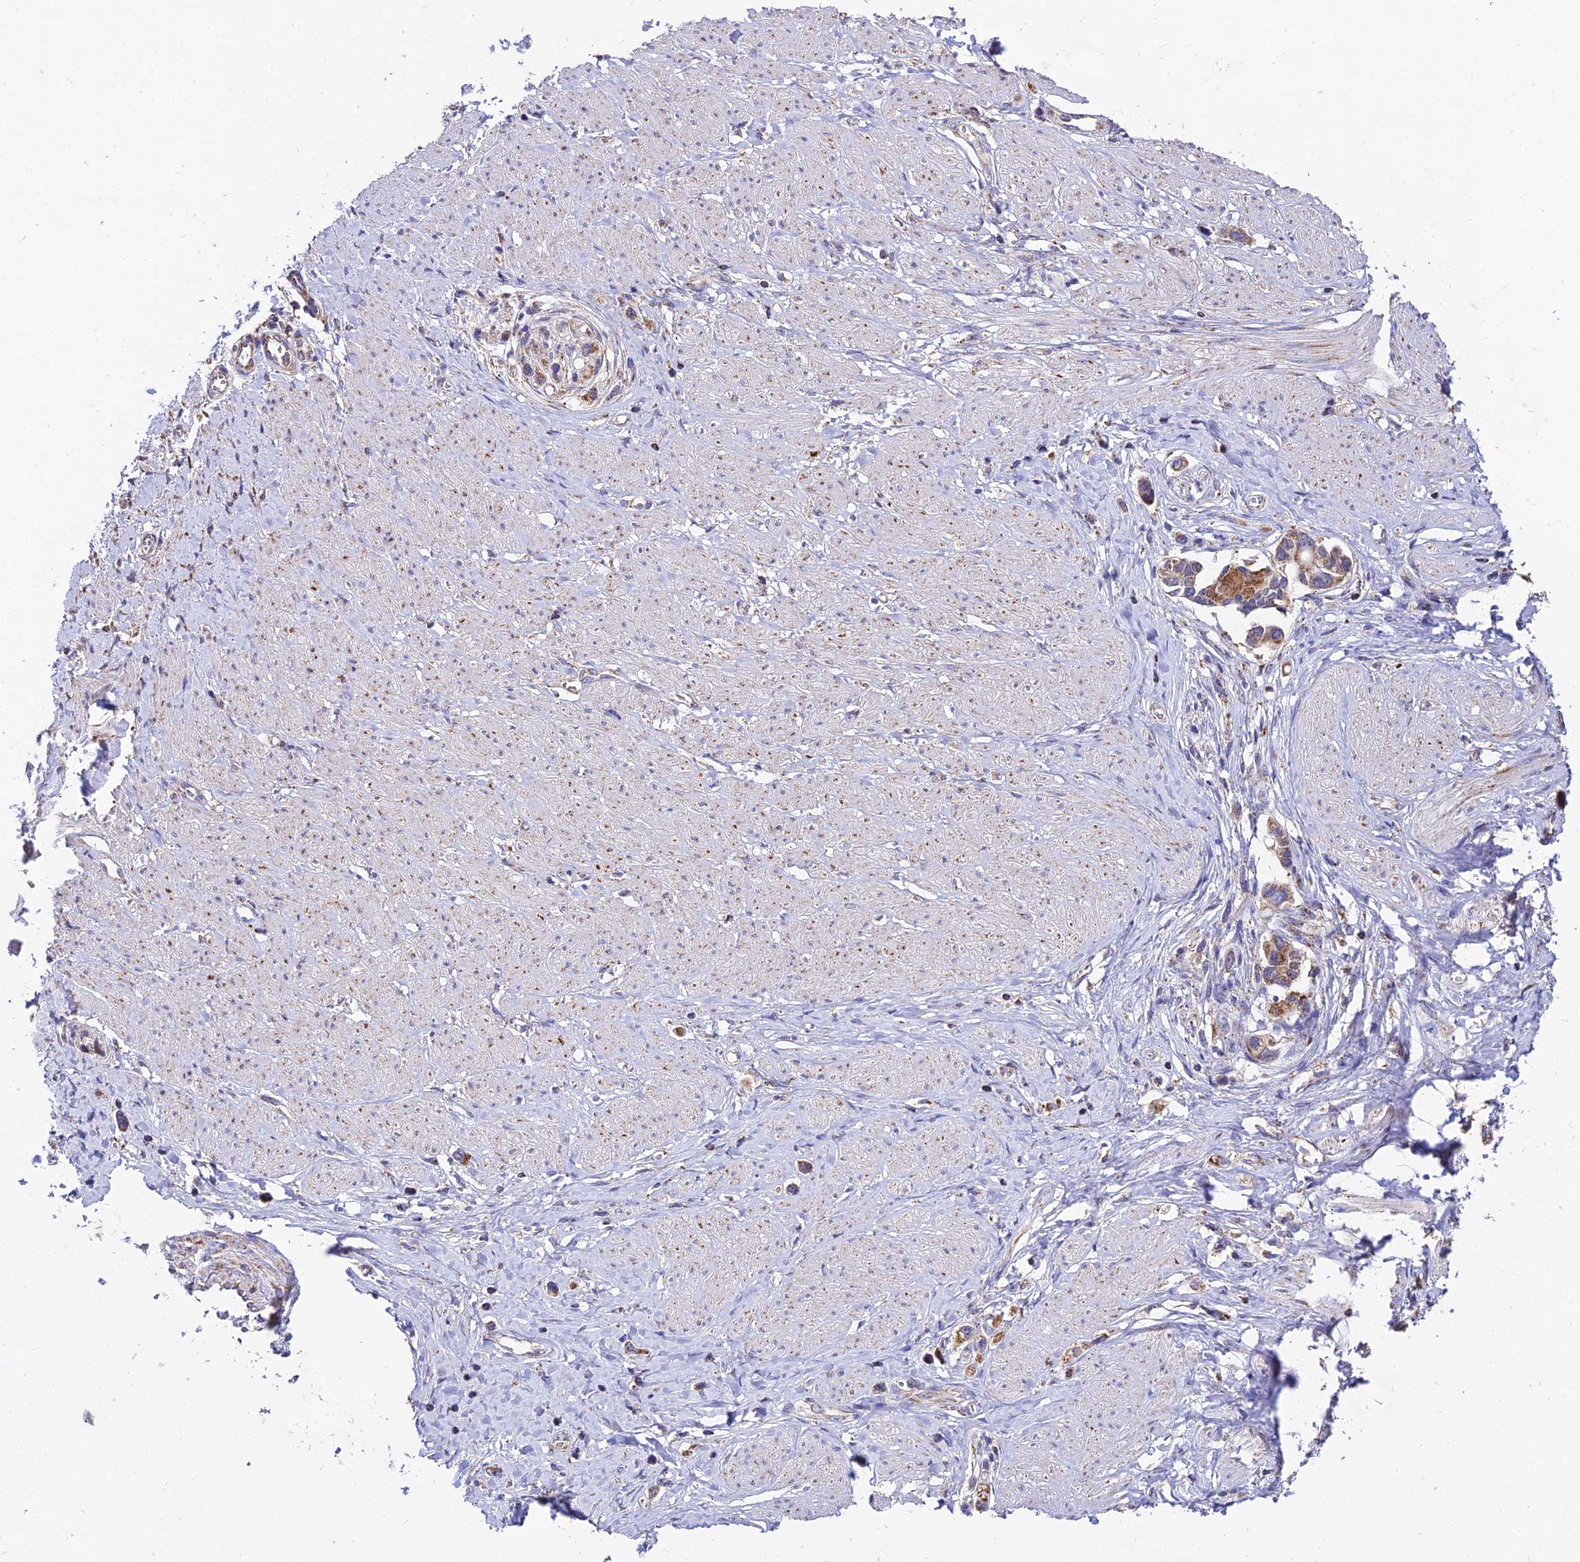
{"staining": {"intensity": "moderate", "quantity": ">75%", "location": "cytoplasmic/membranous"}, "tissue": "stomach cancer", "cell_type": "Tumor cells", "image_type": "cancer", "snomed": [{"axis": "morphology", "description": "Adenocarcinoma, NOS"}, {"axis": "topography", "description": "Stomach"}], "caption": "A high-resolution photomicrograph shows immunohistochemistry staining of adenocarcinoma (stomach), which reveals moderate cytoplasmic/membranous positivity in about >75% of tumor cells.", "gene": "PSMD2", "patient": {"sex": "female", "age": 65}}